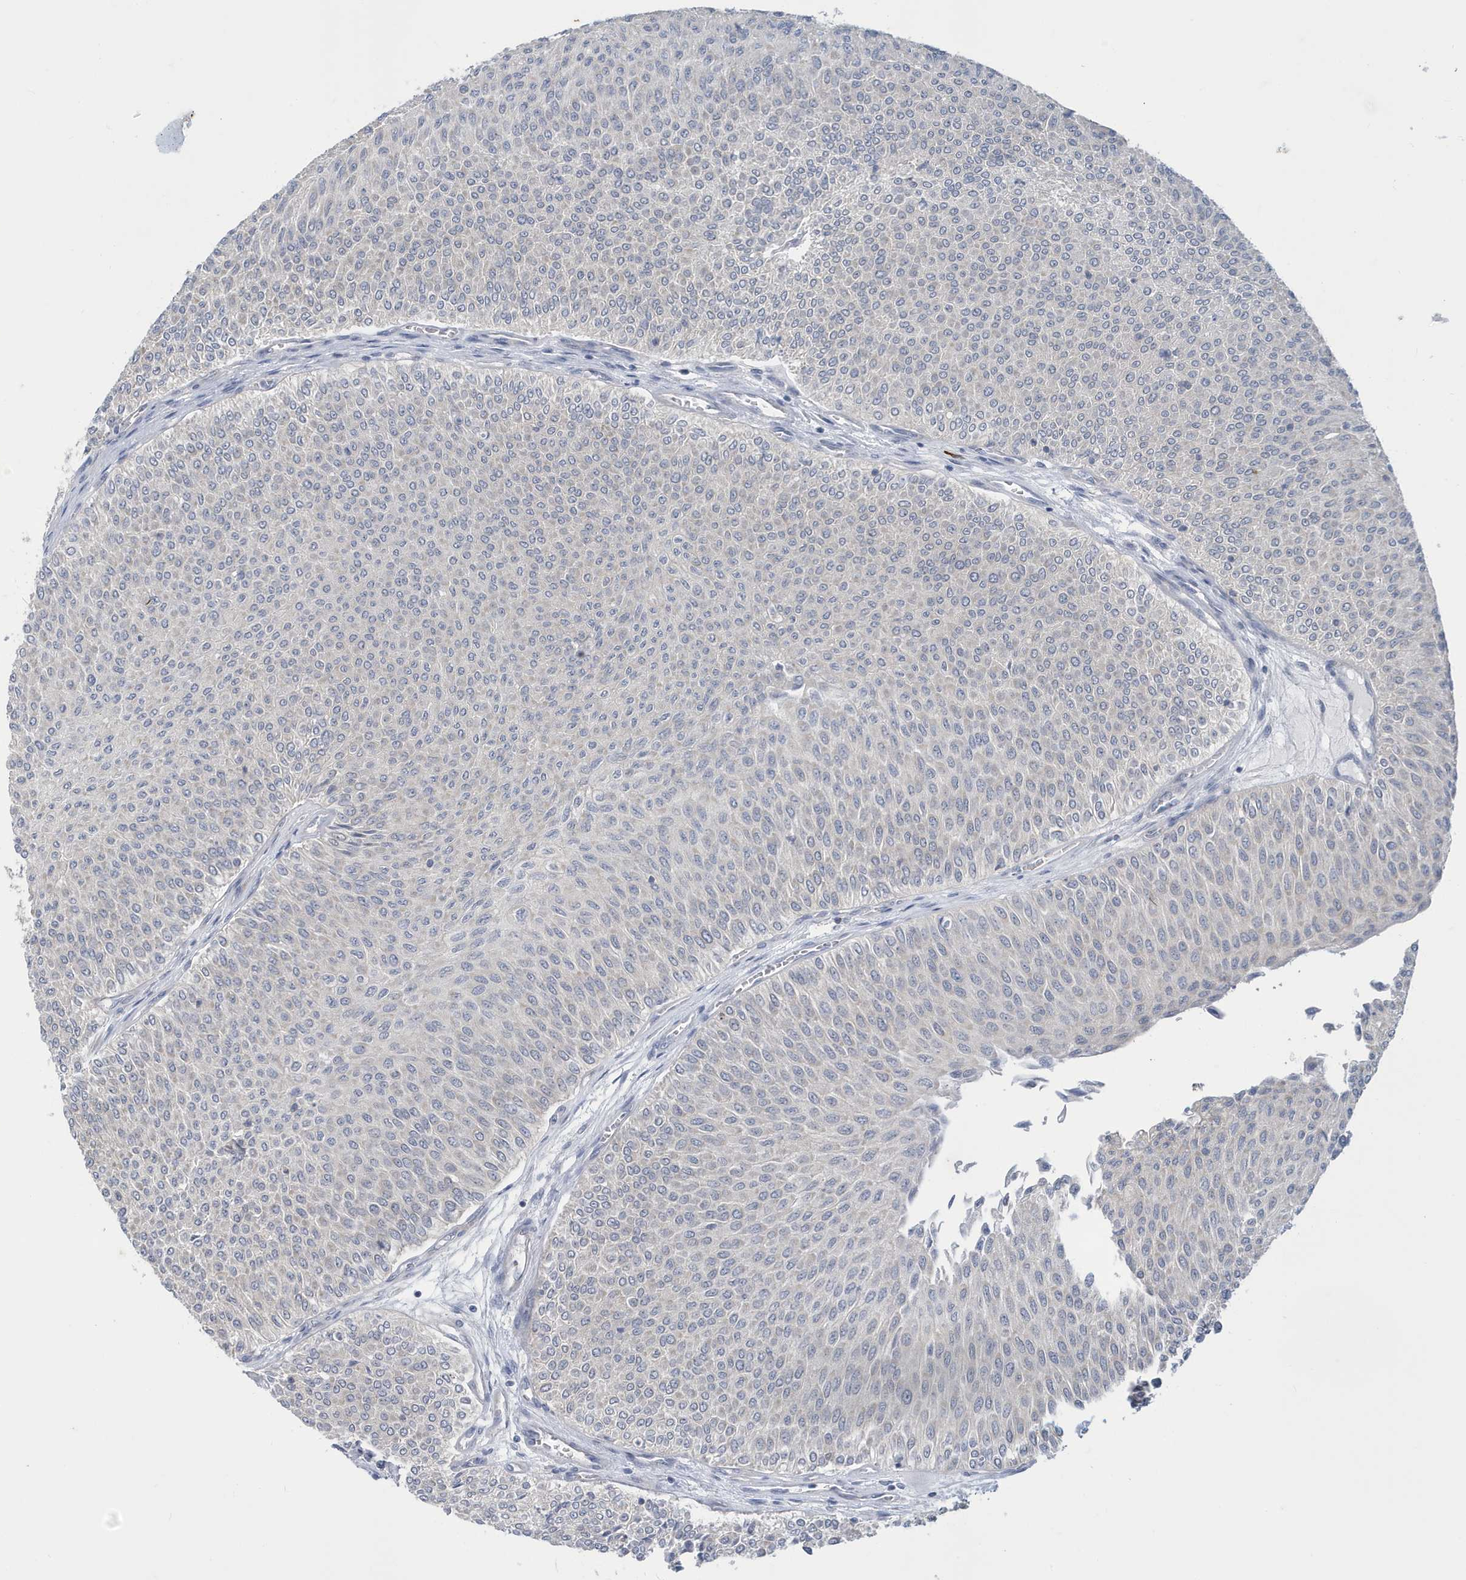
{"staining": {"intensity": "negative", "quantity": "none", "location": "none"}, "tissue": "urothelial cancer", "cell_type": "Tumor cells", "image_type": "cancer", "snomed": [{"axis": "morphology", "description": "Urothelial carcinoma, Low grade"}, {"axis": "topography", "description": "Urinary bladder"}], "caption": "Immunohistochemistry (IHC) micrograph of low-grade urothelial carcinoma stained for a protein (brown), which shows no positivity in tumor cells. Nuclei are stained in blue.", "gene": "ZNF654", "patient": {"sex": "male", "age": 78}}